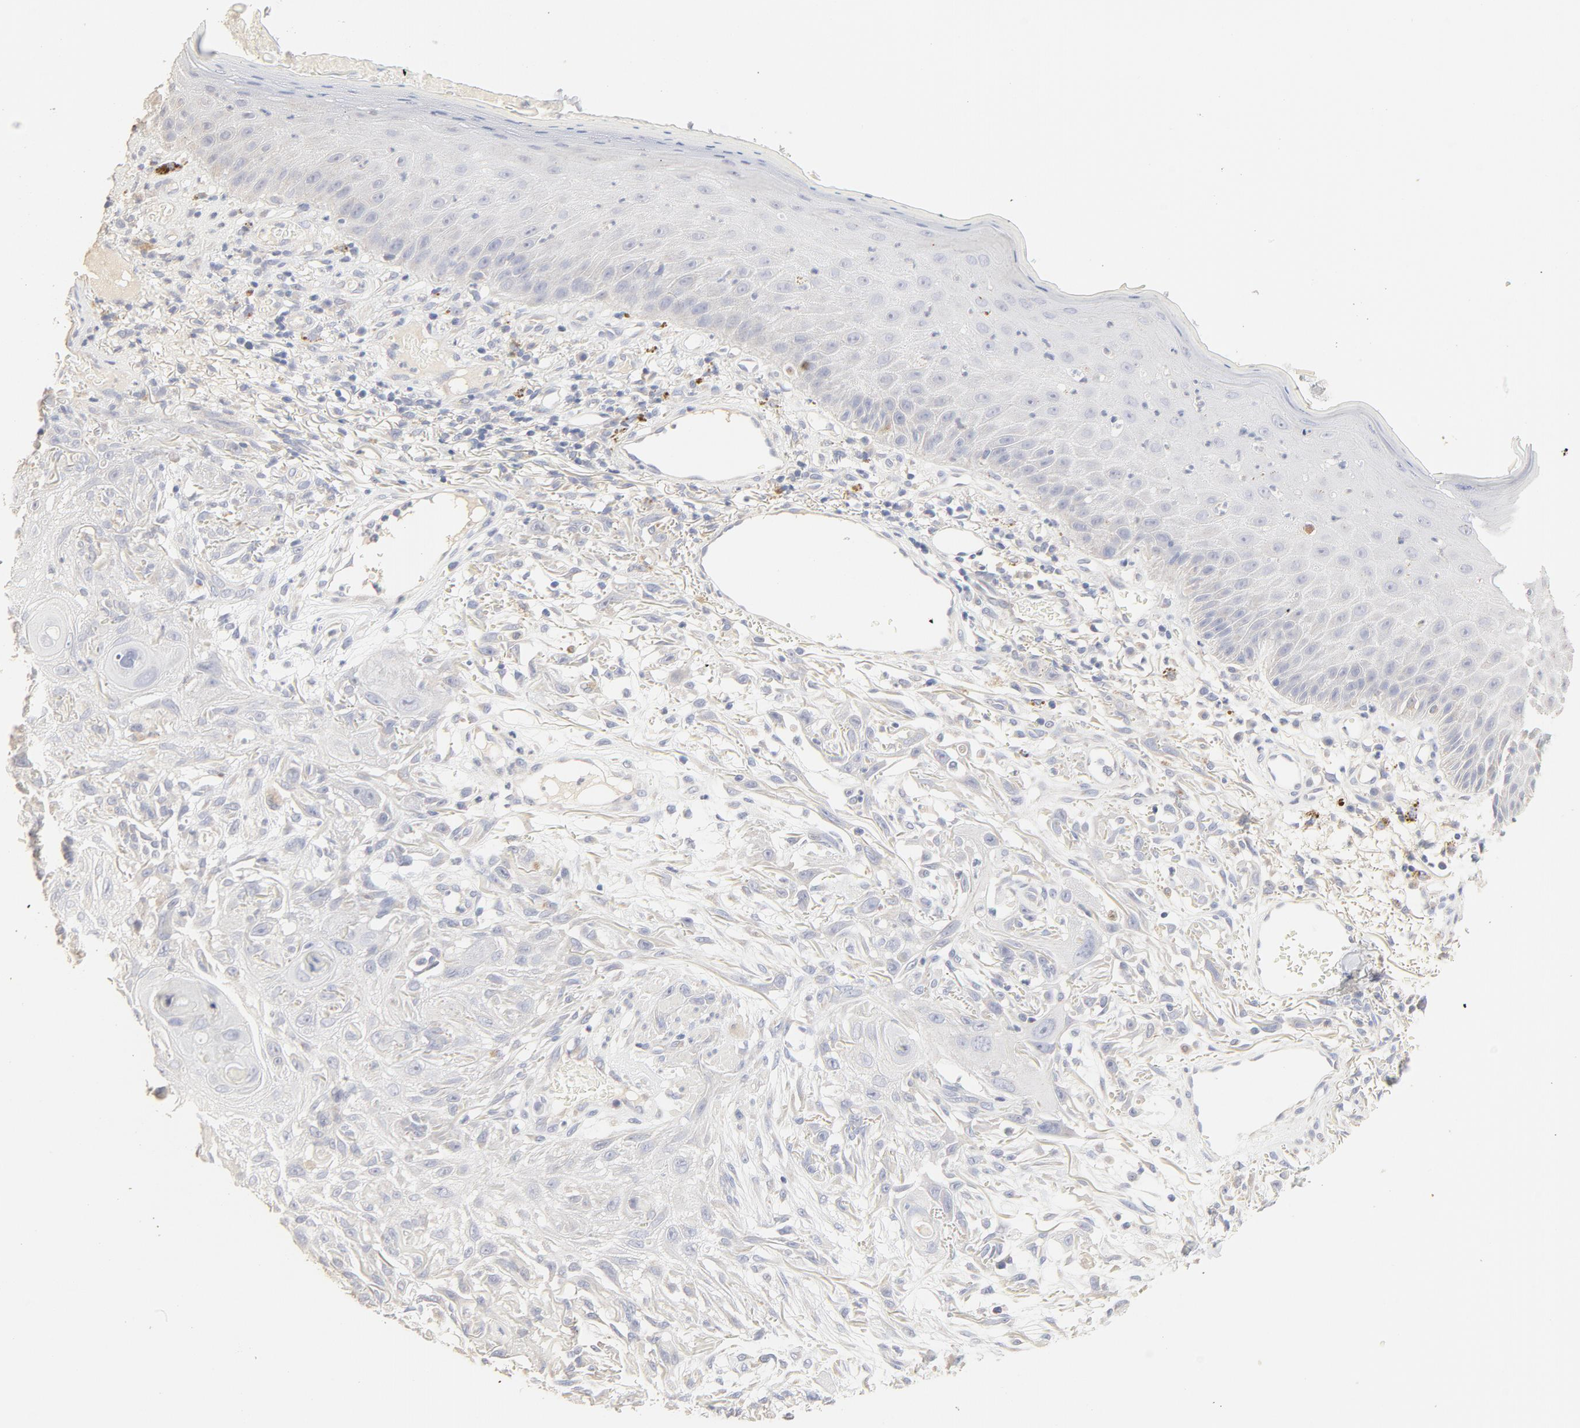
{"staining": {"intensity": "negative", "quantity": "none", "location": "none"}, "tissue": "skin cancer", "cell_type": "Tumor cells", "image_type": "cancer", "snomed": [{"axis": "morphology", "description": "Squamous cell carcinoma, NOS"}, {"axis": "topography", "description": "Skin"}], "caption": "Skin cancer stained for a protein using immunohistochemistry shows no expression tumor cells.", "gene": "FCGBP", "patient": {"sex": "female", "age": 59}}